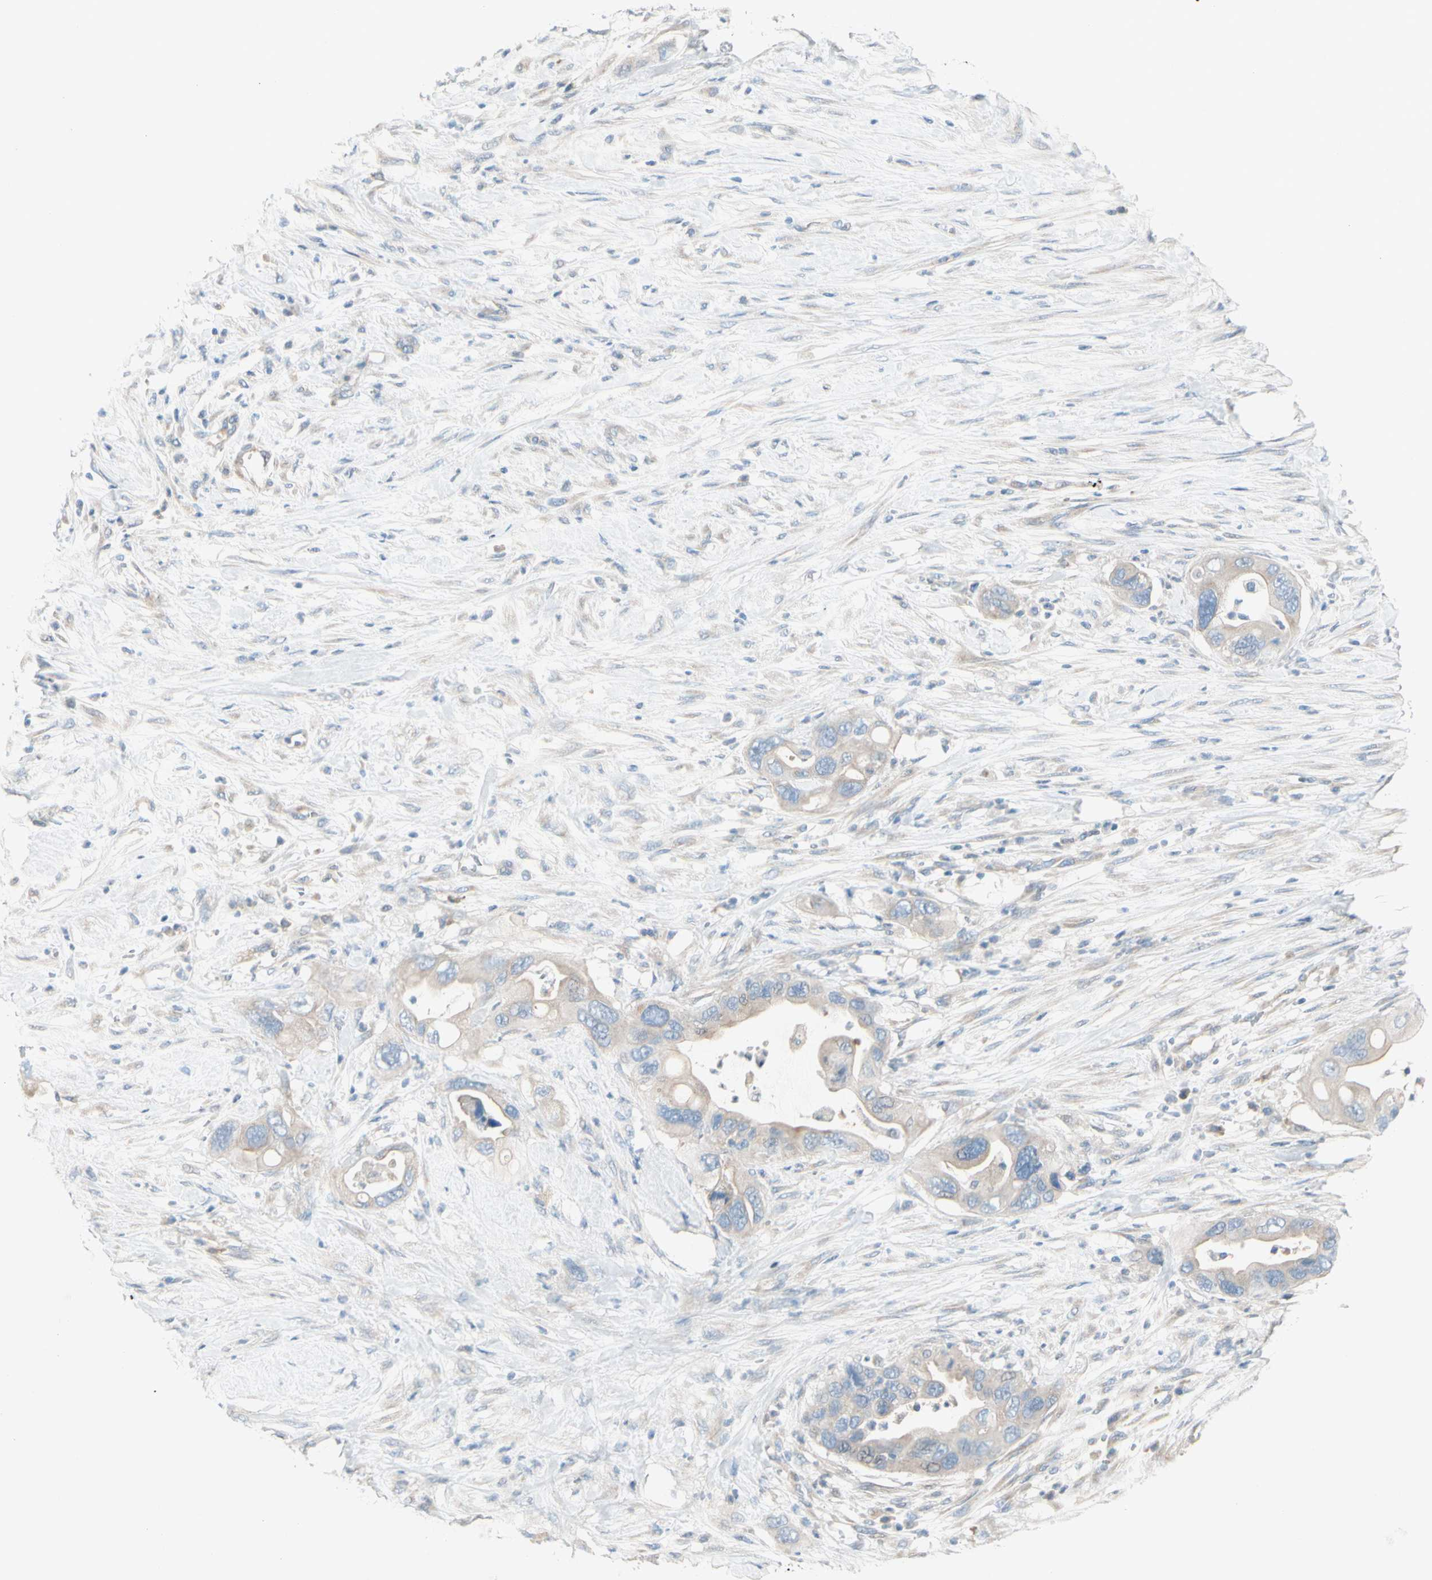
{"staining": {"intensity": "weak", "quantity": ">75%", "location": "cytoplasmic/membranous"}, "tissue": "pancreatic cancer", "cell_type": "Tumor cells", "image_type": "cancer", "snomed": [{"axis": "morphology", "description": "Adenocarcinoma, NOS"}, {"axis": "topography", "description": "Pancreas"}], "caption": "IHC (DAB (3,3'-diaminobenzidine)) staining of pancreatic adenocarcinoma demonstrates weak cytoplasmic/membranous protein positivity in approximately >75% of tumor cells.", "gene": "CYP2E1", "patient": {"sex": "female", "age": 71}}